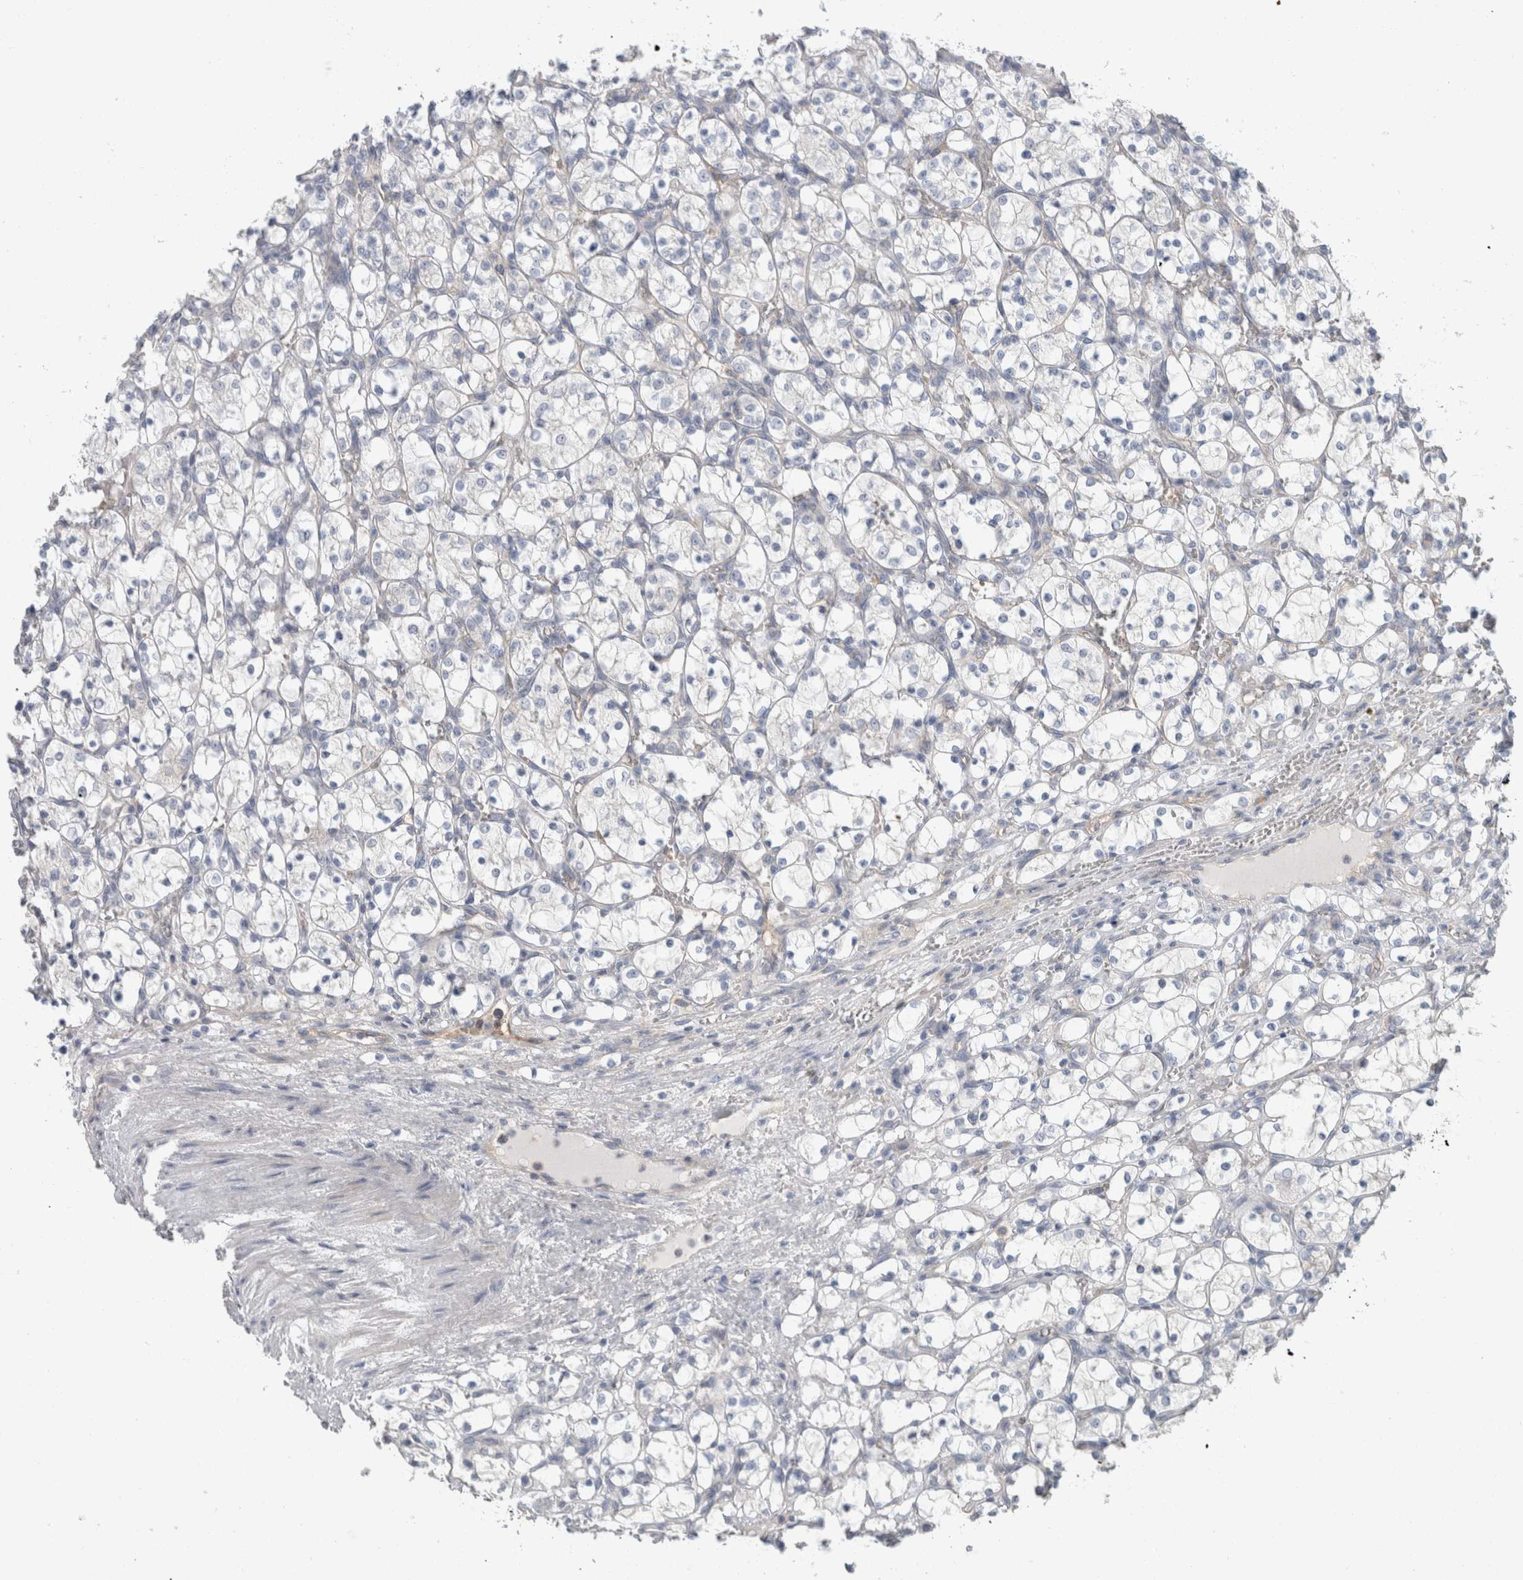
{"staining": {"intensity": "negative", "quantity": "none", "location": "none"}, "tissue": "renal cancer", "cell_type": "Tumor cells", "image_type": "cancer", "snomed": [{"axis": "morphology", "description": "Adenocarcinoma, NOS"}, {"axis": "topography", "description": "Kidney"}], "caption": "There is no significant expression in tumor cells of renal adenocarcinoma.", "gene": "CD55", "patient": {"sex": "female", "age": 69}}